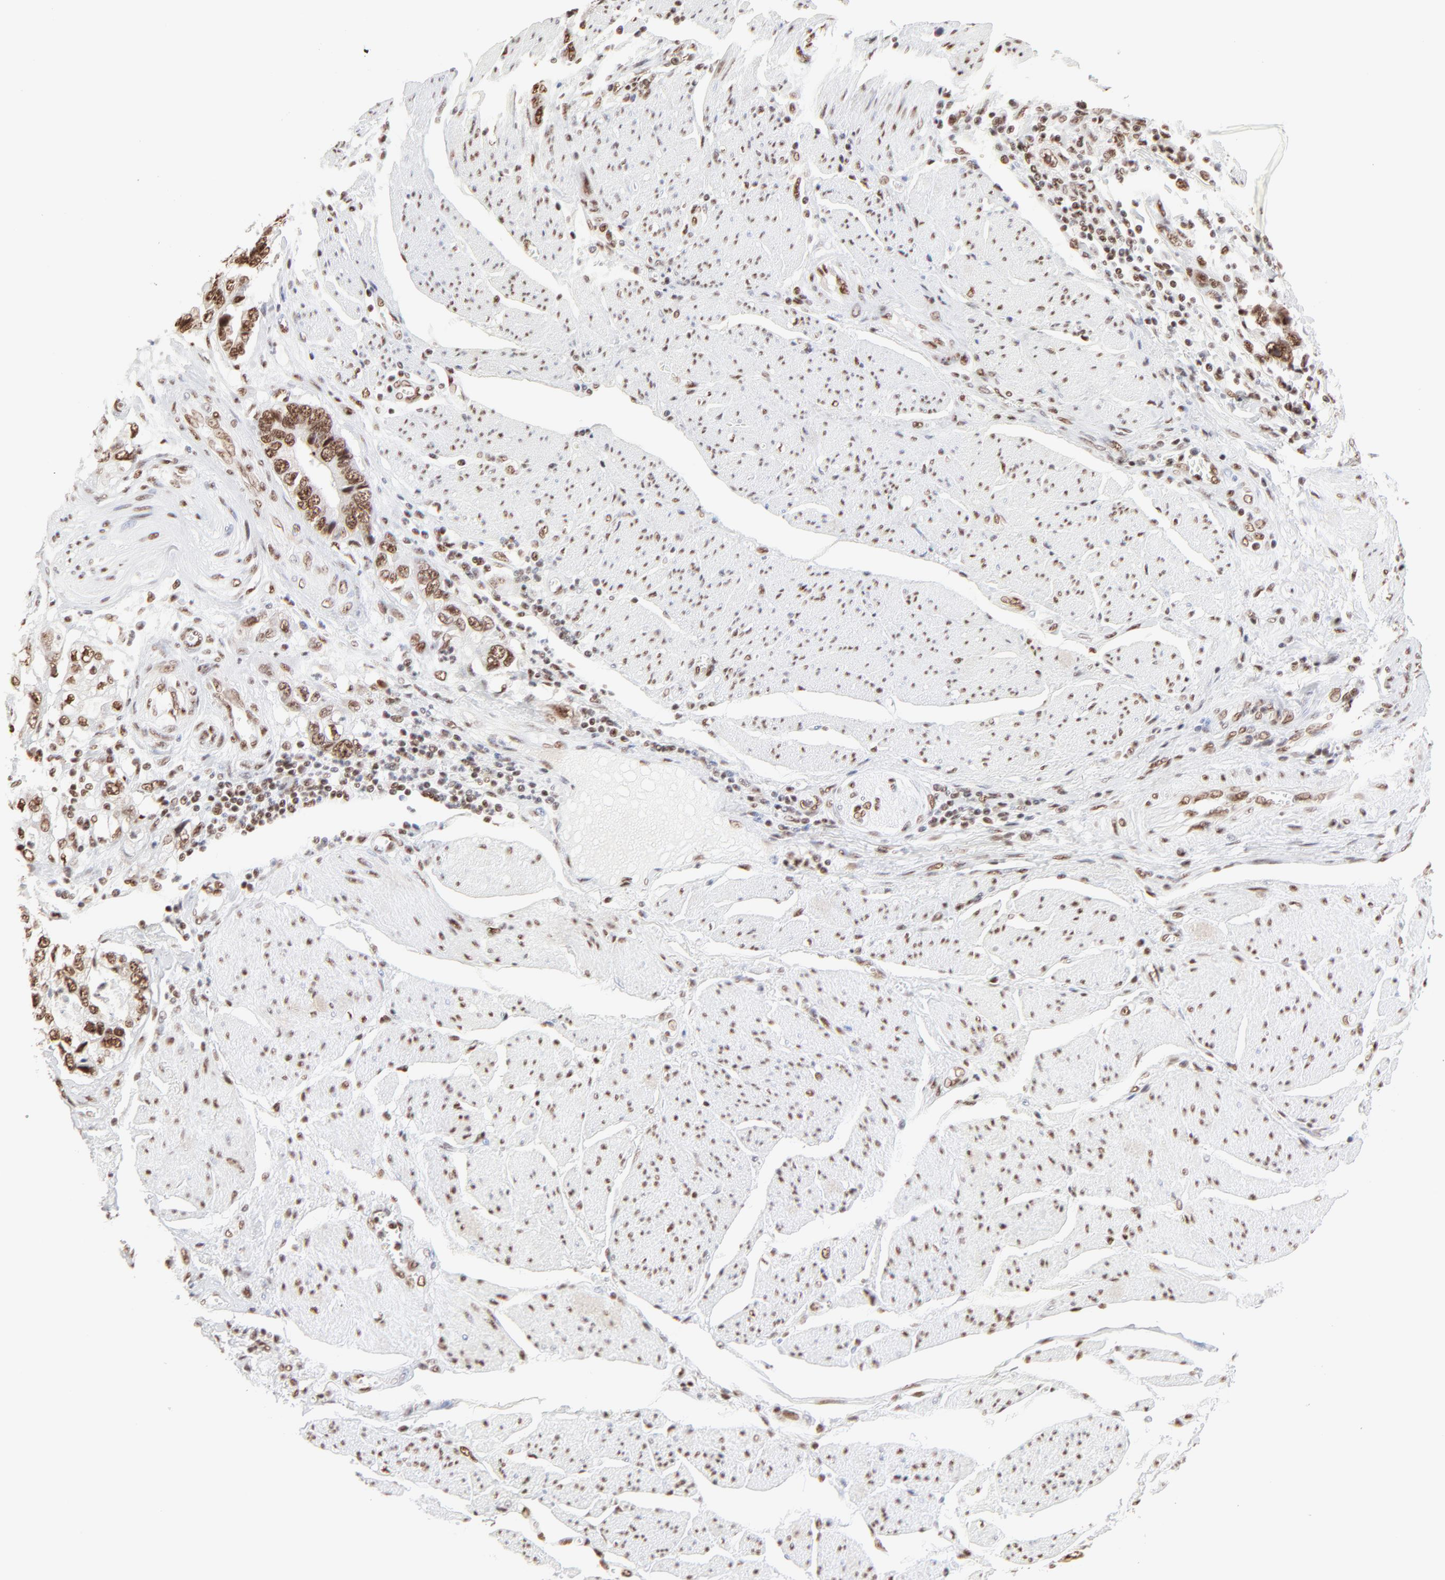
{"staining": {"intensity": "strong", "quantity": ">75%", "location": "nuclear"}, "tissue": "stomach cancer", "cell_type": "Tumor cells", "image_type": "cancer", "snomed": [{"axis": "morphology", "description": "Adenocarcinoma, NOS"}, {"axis": "topography", "description": "Pancreas"}, {"axis": "topography", "description": "Stomach, upper"}], "caption": "The histopathology image exhibits immunohistochemical staining of stomach cancer (adenocarcinoma). There is strong nuclear staining is identified in about >75% of tumor cells.", "gene": "TARDBP", "patient": {"sex": "male", "age": 77}}